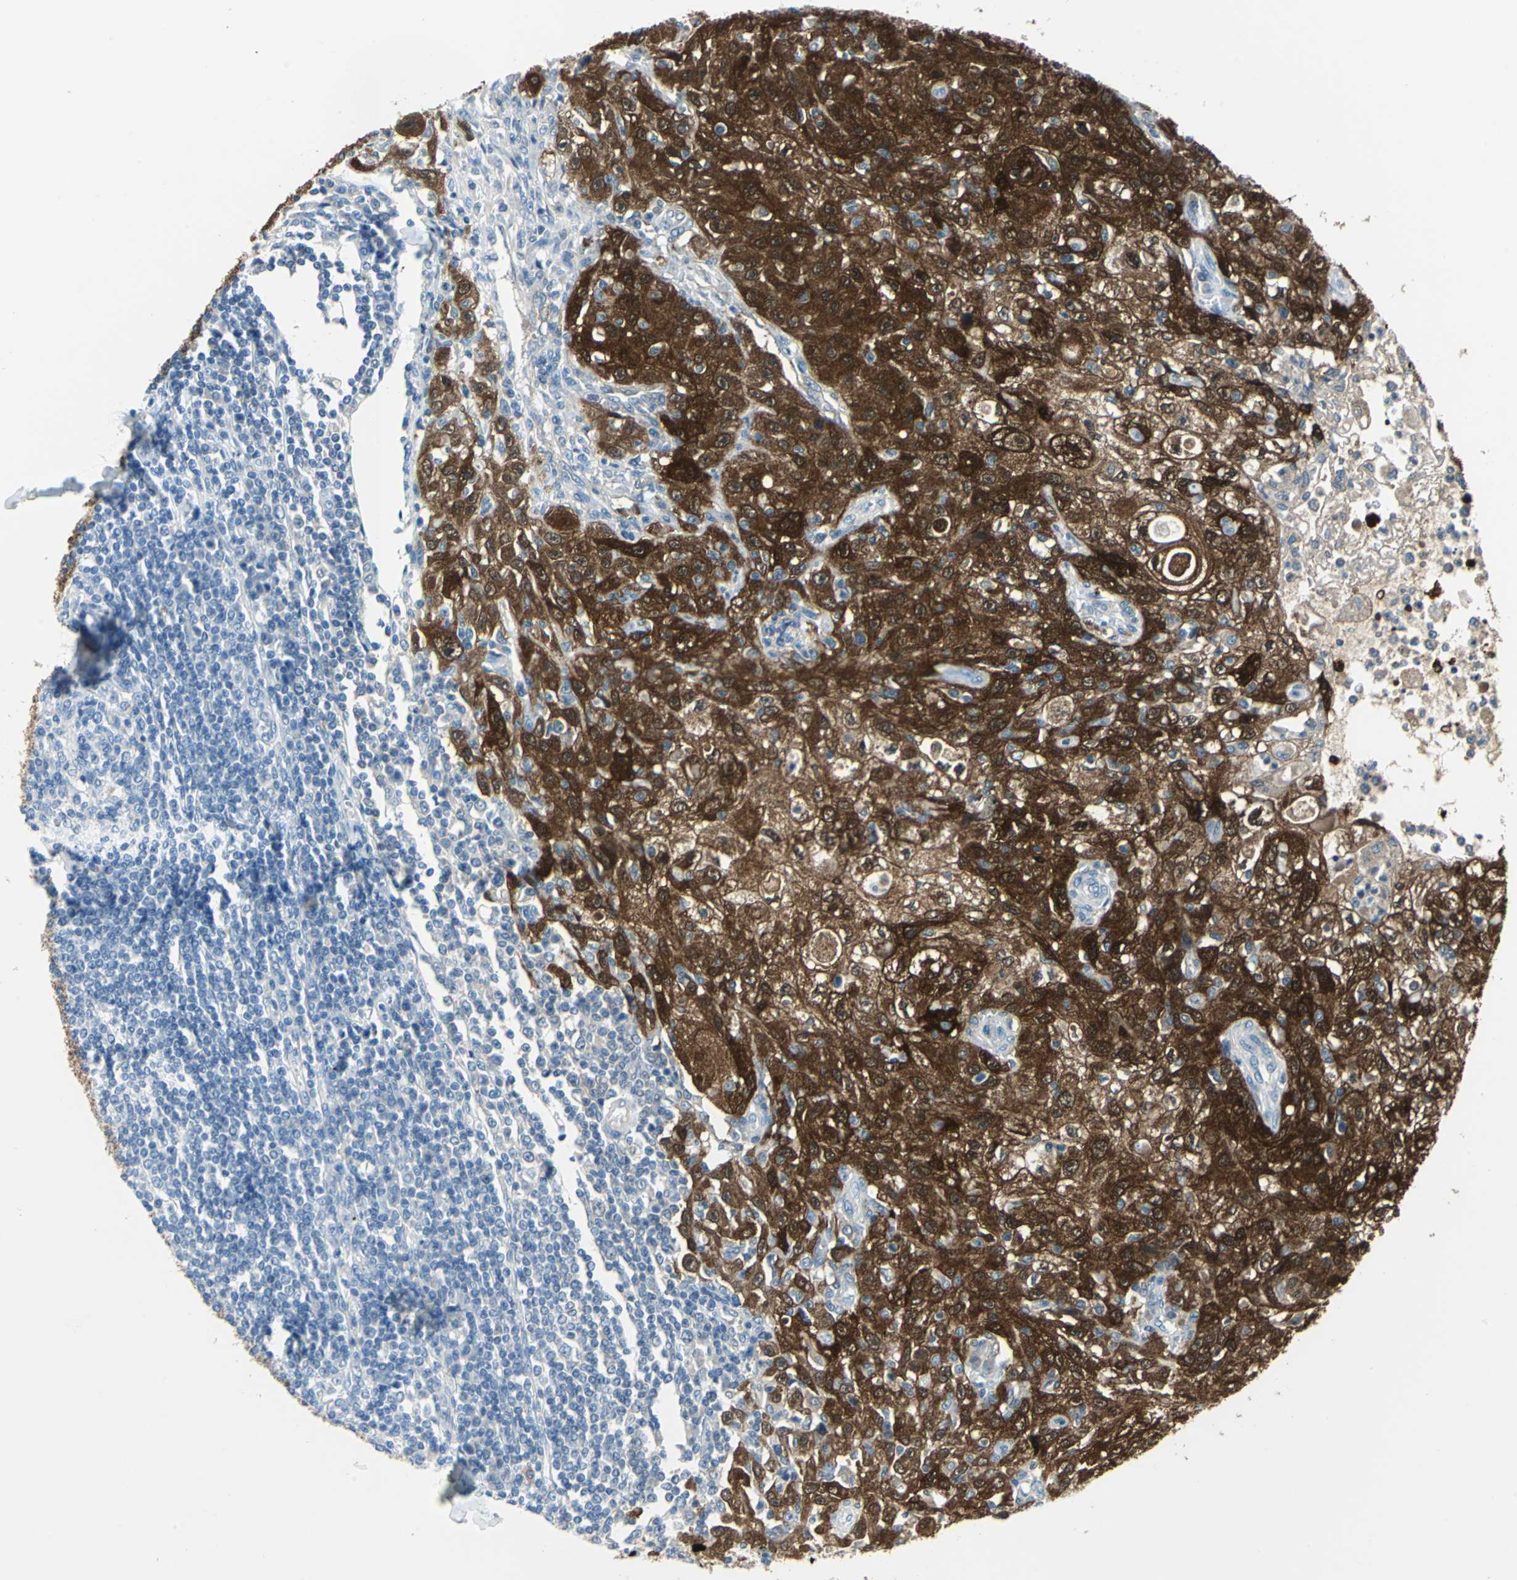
{"staining": {"intensity": "strong", "quantity": ">75%", "location": "cytoplasmic/membranous,nuclear"}, "tissue": "skin cancer", "cell_type": "Tumor cells", "image_type": "cancer", "snomed": [{"axis": "morphology", "description": "Squamous cell carcinoma, NOS"}, {"axis": "topography", "description": "Skin"}], "caption": "Protein staining shows strong cytoplasmic/membranous and nuclear staining in about >75% of tumor cells in skin cancer.", "gene": "SFN", "patient": {"sex": "male", "age": 75}}